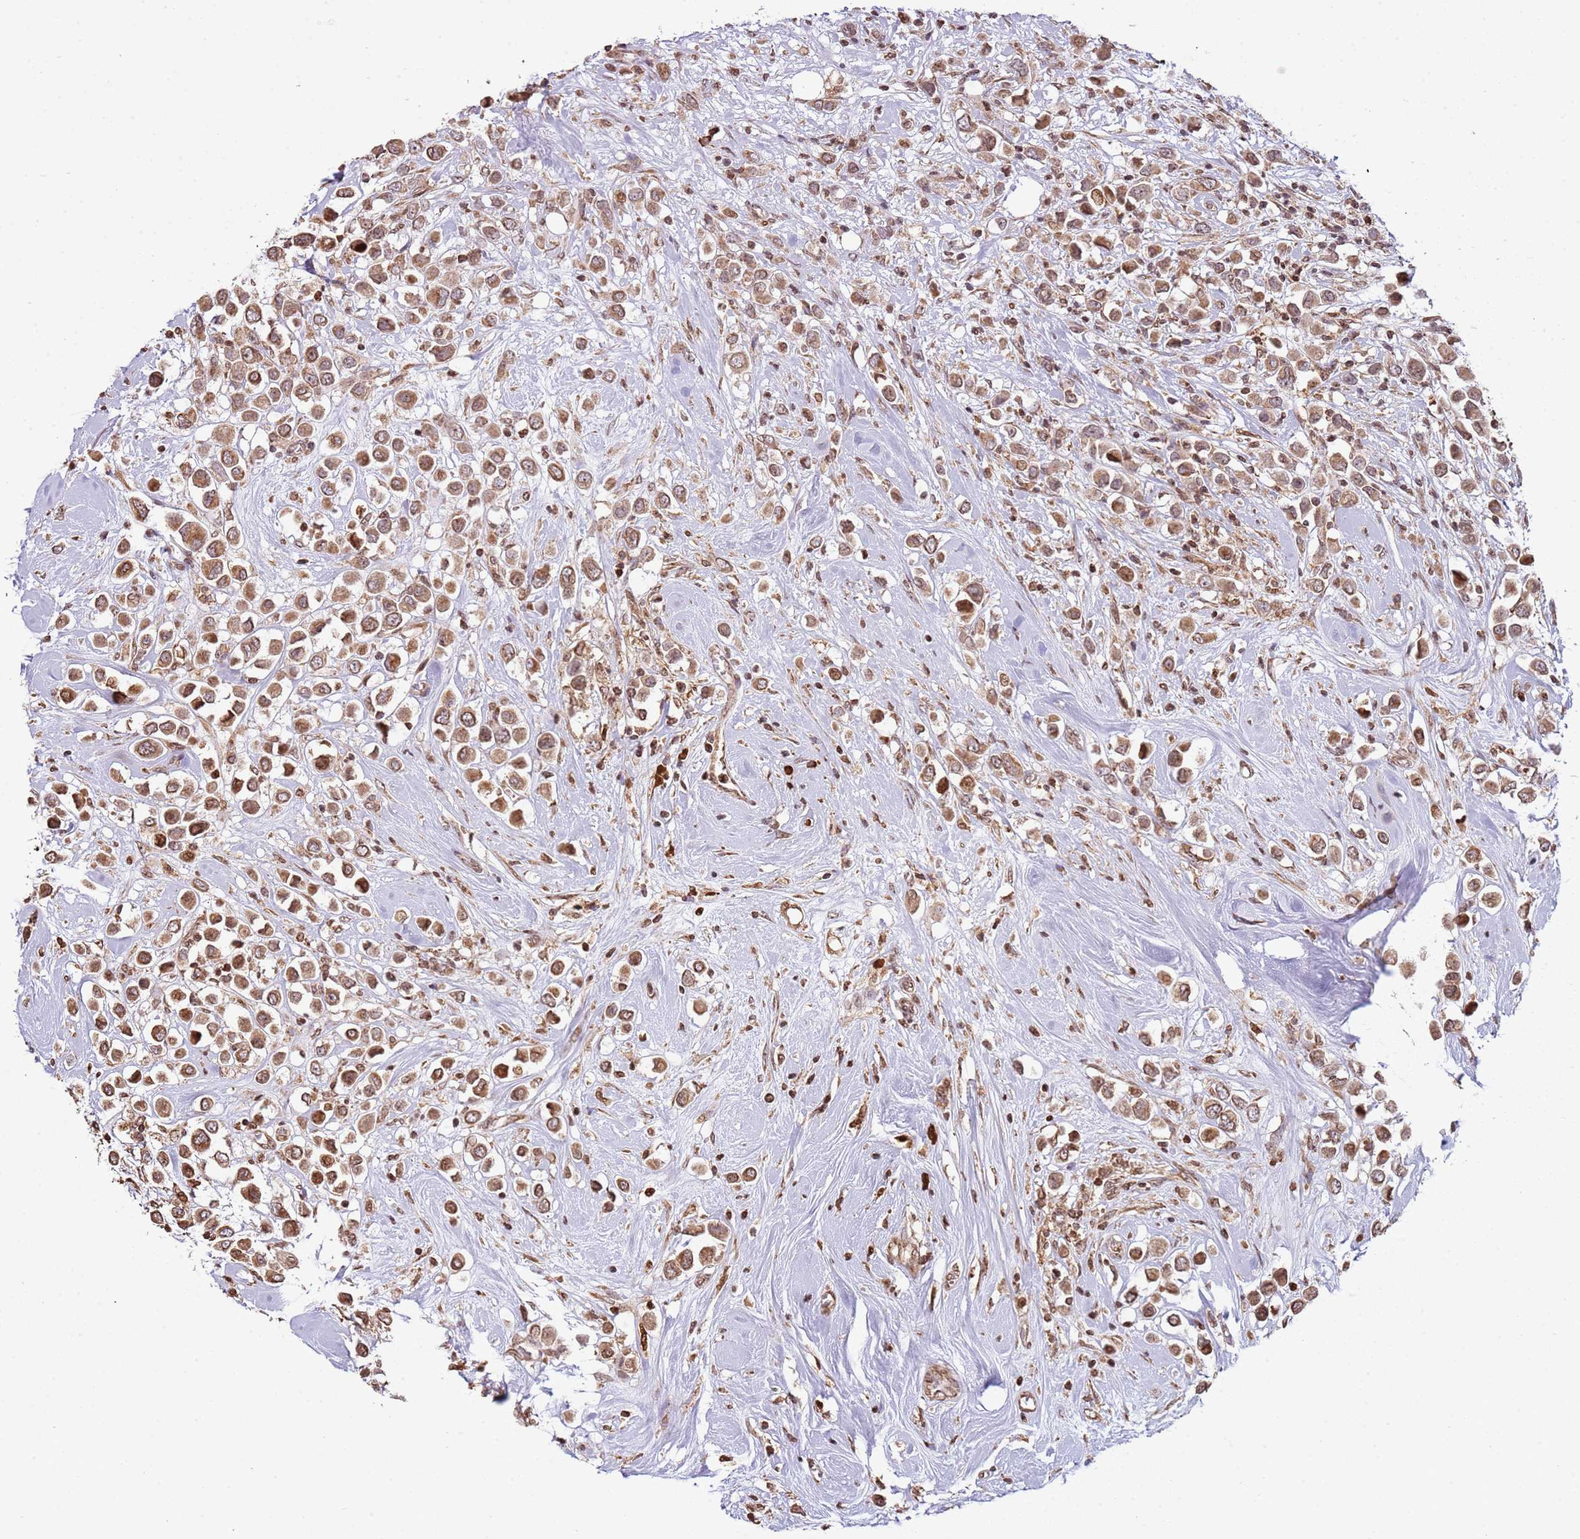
{"staining": {"intensity": "moderate", "quantity": ">75%", "location": "cytoplasmic/membranous,nuclear"}, "tissue": "breast cancer", "cell_type": "Tumor cells", "image_type": "cancer", "snomed": [{"axis": "morphology", "description": "Duct carcinoma"}, {"axis": "topography", "description": "Breast"}], "caption": "Protein analysis of breast intraductal carcinoma tissue reveals moderate cytoplasmic/membranous and nuclear positivity in approximately >75% of tumor cells.", "gene": "SCAF1", "patient": {"sex": "female", "age": 61}}